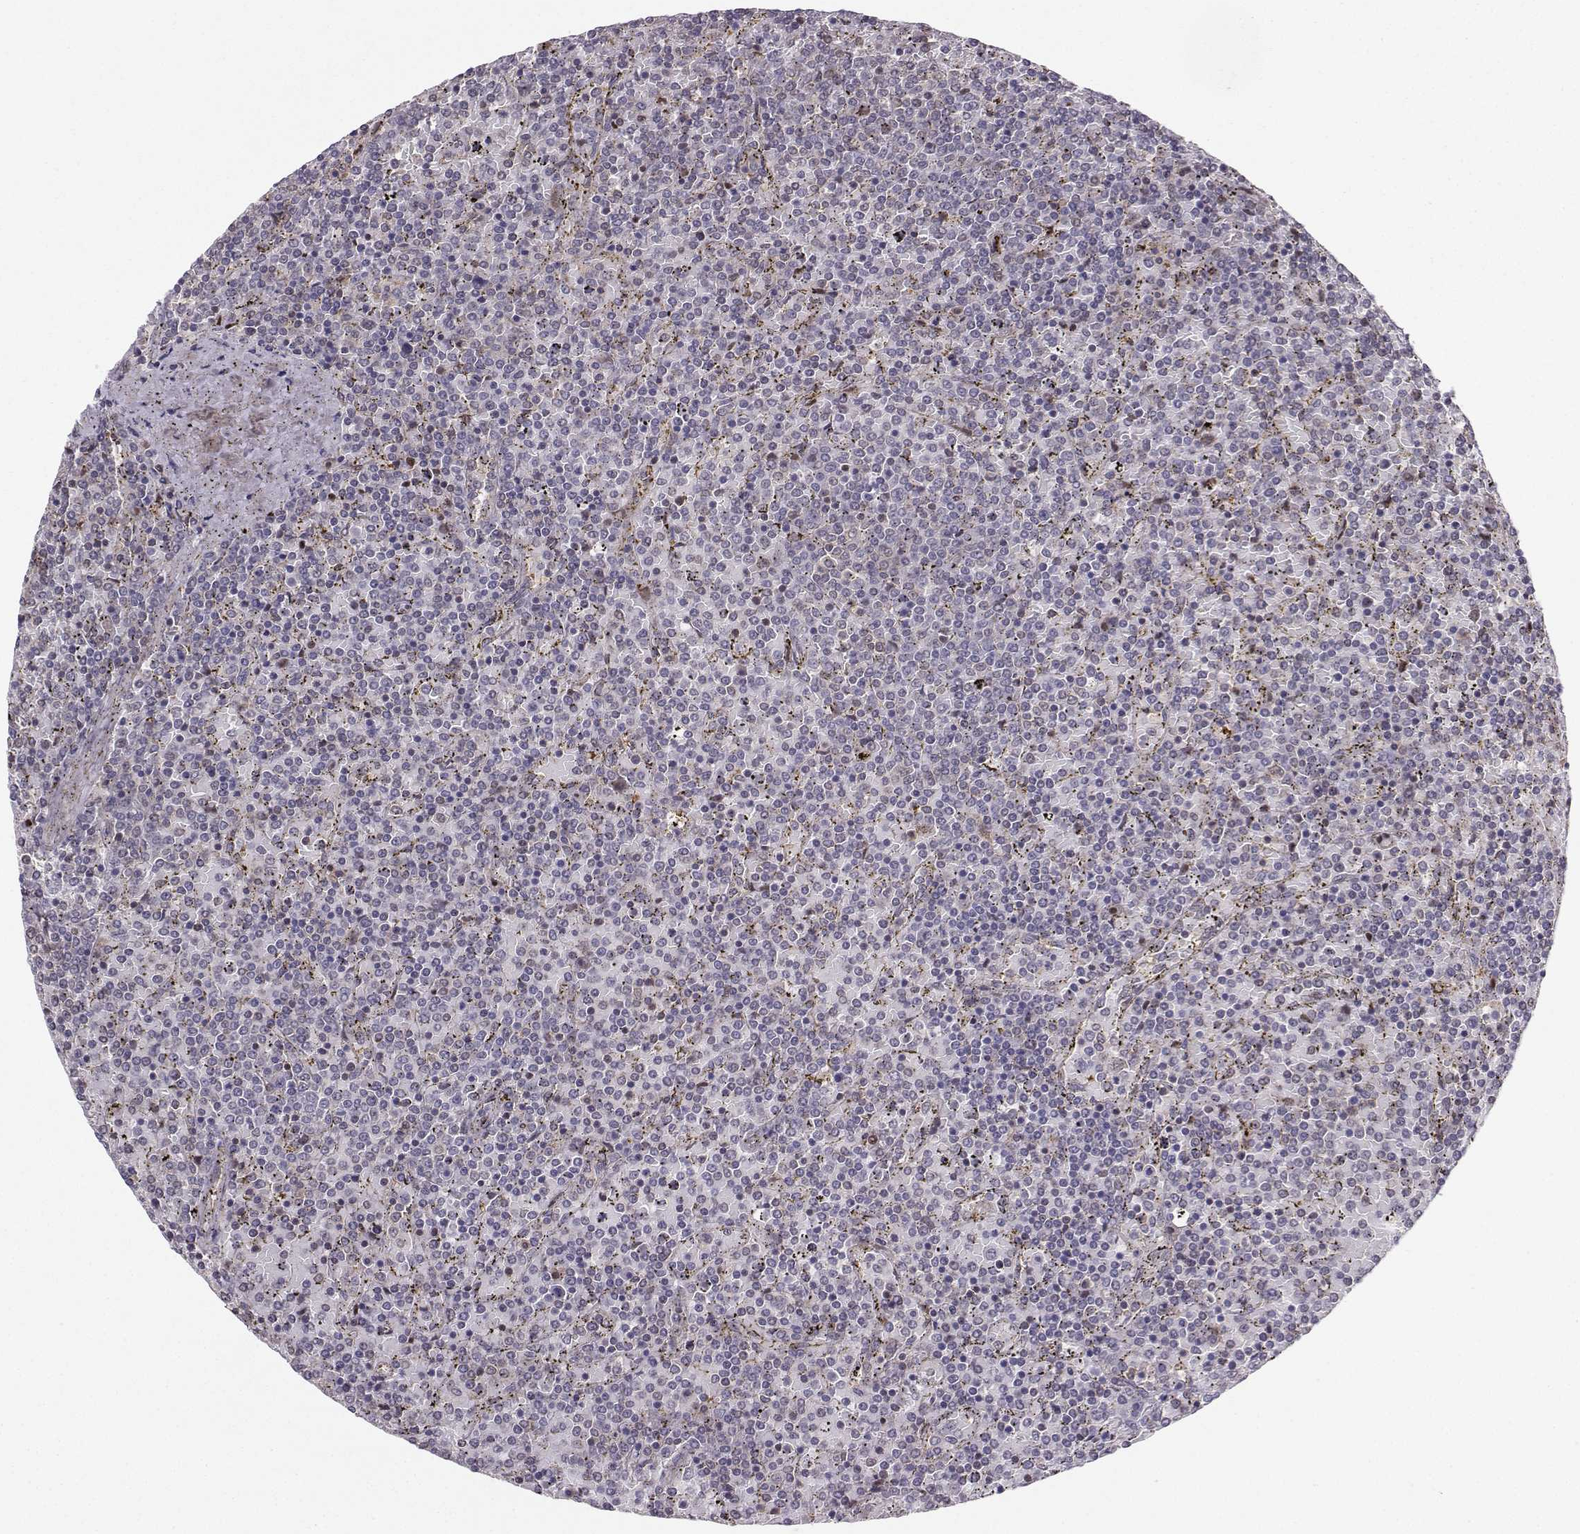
{"staining": {"intensity": "negative", "quantity": "none", "location": "none"}, "tissue": "lymphoma", "cell_type": "Tumor cells", "image_type": "cancer", "snomed": [{"axis": "morphology", "description": "Malignant lymphoma, non-Hodgkin's type, Low grade"}, {"axis": "topography", "description": "Spleen"}], "caption": "Tumor cells are negative for brown protein staining in lymphoma.", "gene": "PKP2", "patient": {"sex": "female", "age": 77}}